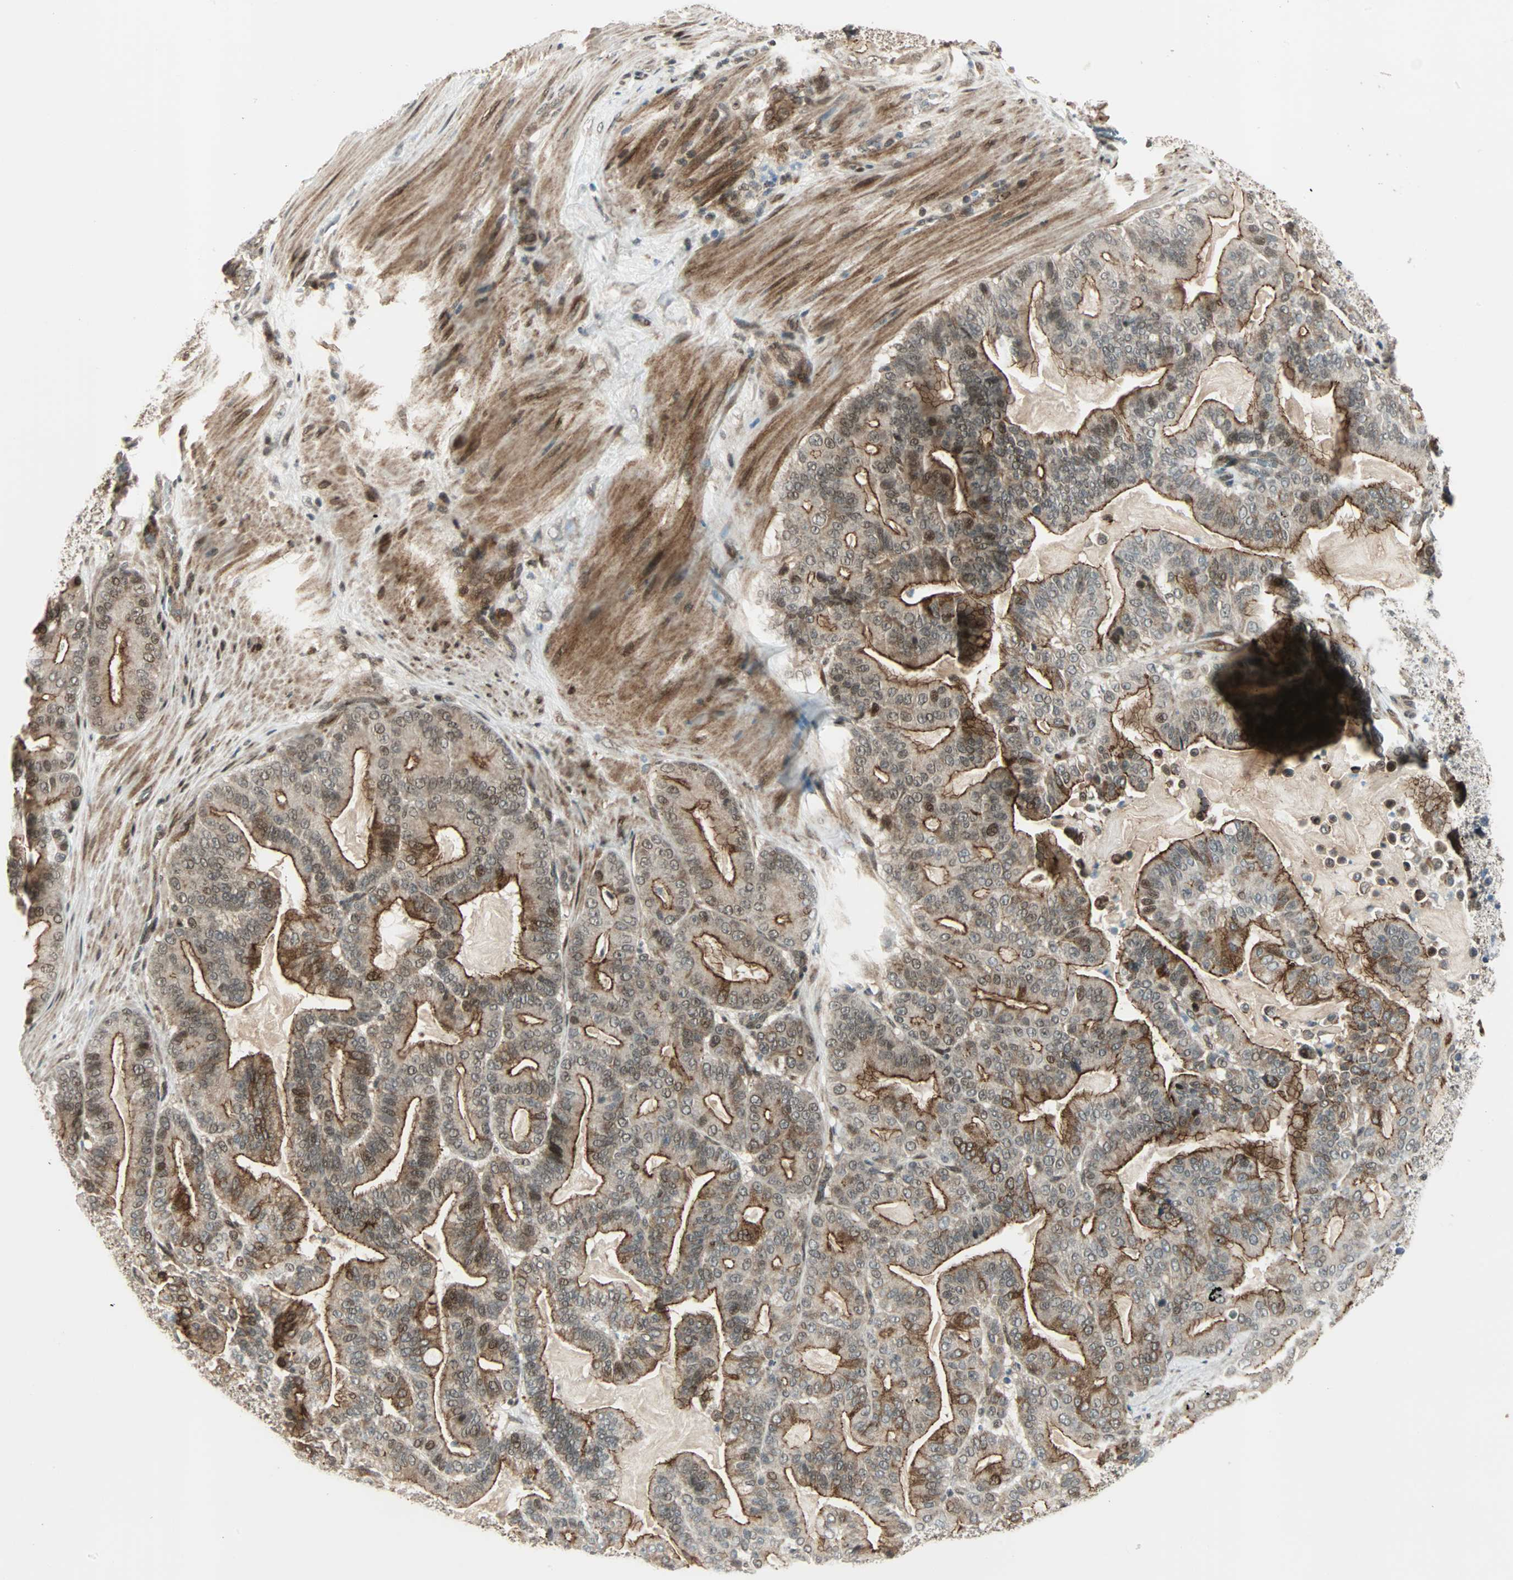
{"staining": {"intensity": "moderate", "quantity": ">75%", "location": "cytoplasmic/membranous,nuclear"}, "tissue": "pancreatic cancer", "cell_type": "Tumor cells", "image_type": "cancer", "snomed": [{"axis": "morphology", "description": "Adenocarcinoma, NOS"}, {"axis": "topography", "description": "Pancreas"}], "caption": "Human pancreatic cancer (adenocarcinoma) stained with a brown dye reveals moderate cytoplasmic/membranous and nuclear positive staining in approximately >75% of tumor cells.", "gene": "CBX4", "patient": {"sex": "male", "age": 63}}